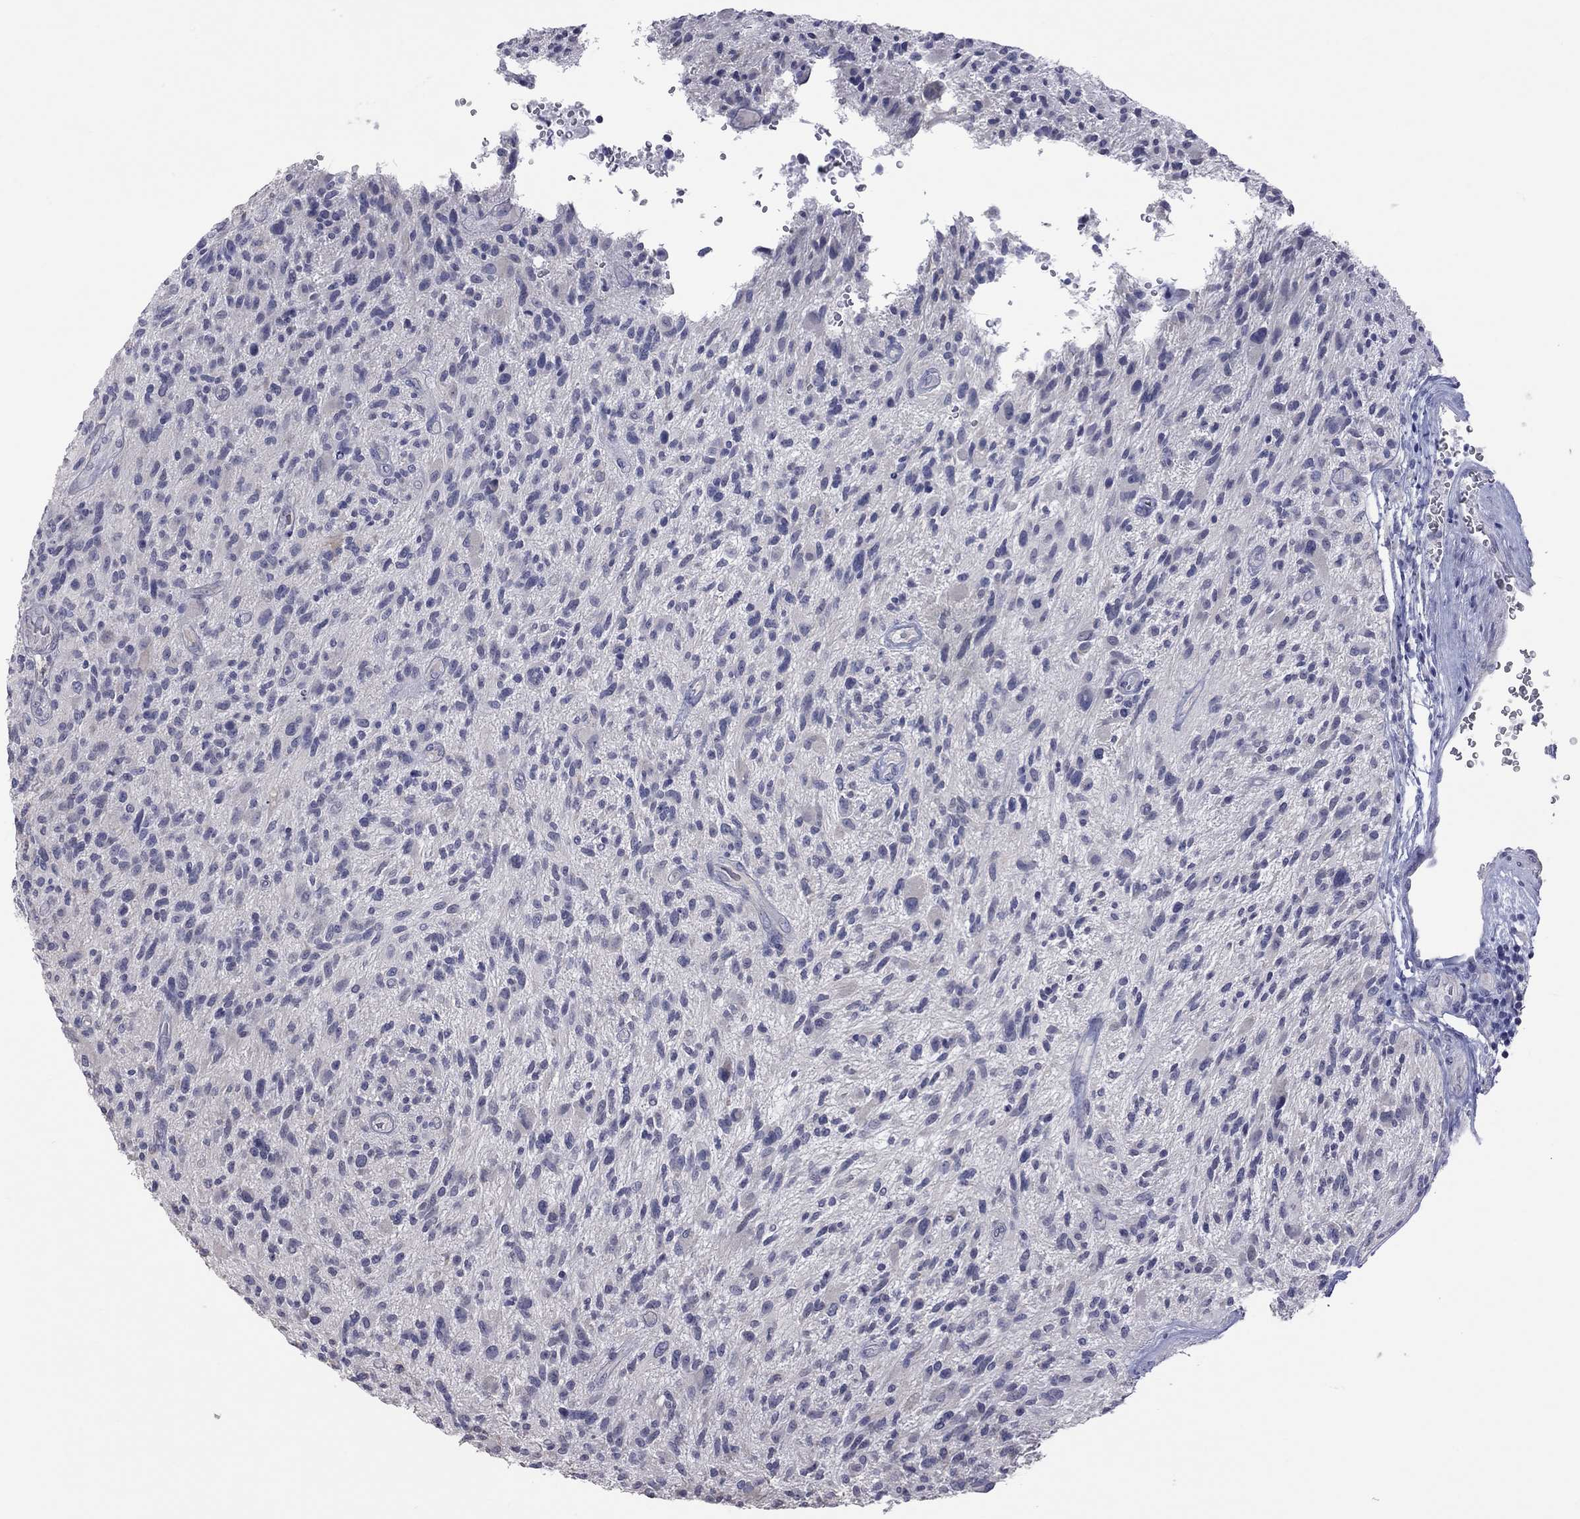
{"staining": {"intensity": "negative", "quantity": "none", "location": "none"}, "tissue": "glioma", "cell_type": "Tumor cells", "image_type": "cancer", "snomed": [{"axis": "morphology", "description": "Glioma, malignant, High grade"}, {"axis": "topography", "description": "Brain"}], "caption": "Immunohistochemical staining of human glioma demonstrates no significant staining in tumor cells.", "gene": "HYLS1", "patient": {"sex": "male", "age": 47}}